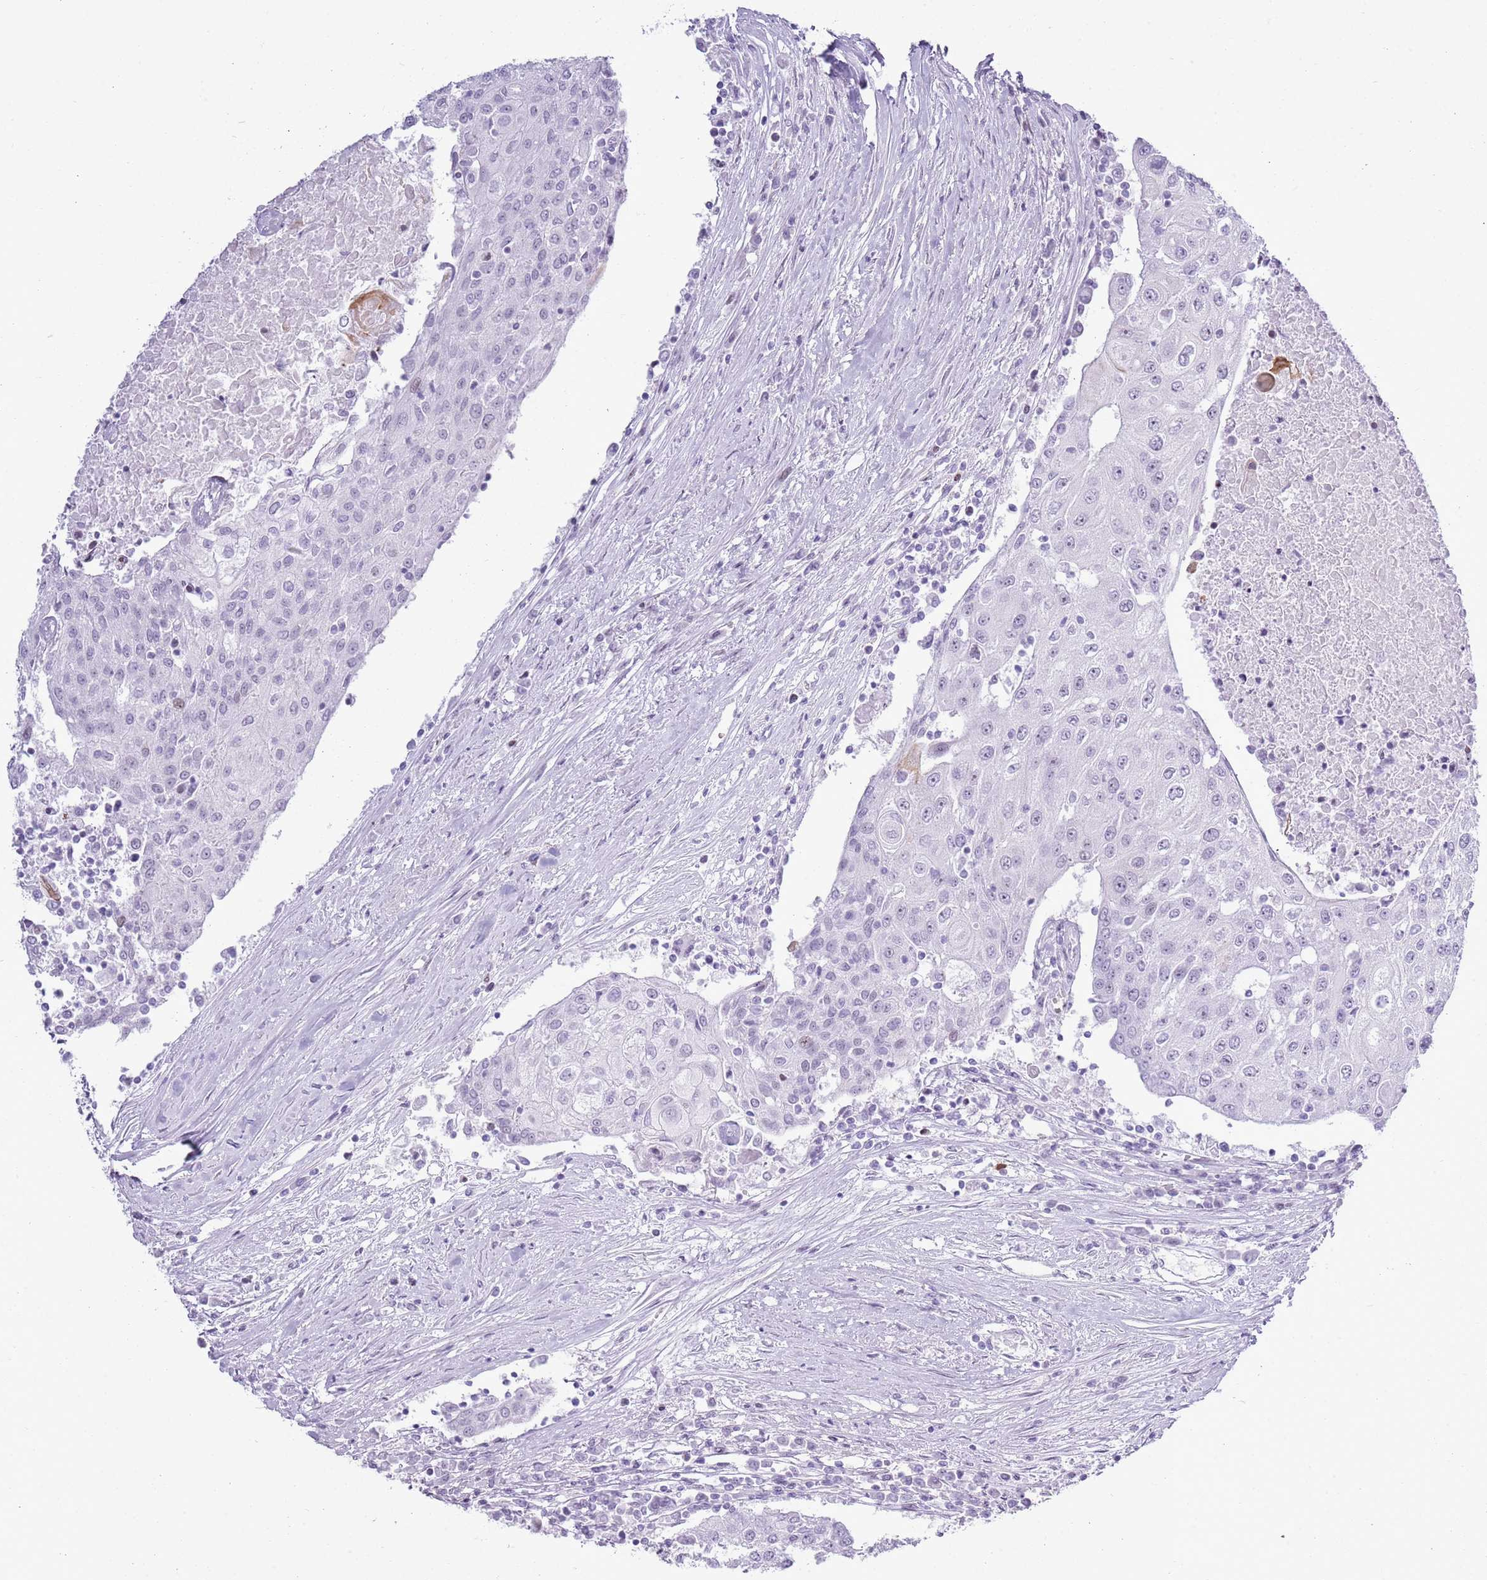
{"staining": {"intensity": "negative", "quantity": "none", "location": "none"}, "tissue": "urothelial cancer", "cell_type": "Tumor cells", "image_type": "cancer", "snomed": [{"axis": "morphology", "description": "Urothelial carcinoma, High grade"}, {"axis": "topography", "description": "Urinary bladder"}], "caption": "Immunohistochemistry (IHC) of high-grade urothelial carcinoma reveals no staining in tumor cells.", "gene": "ASIP", "patient": {"sex": "female", "age": 85}}